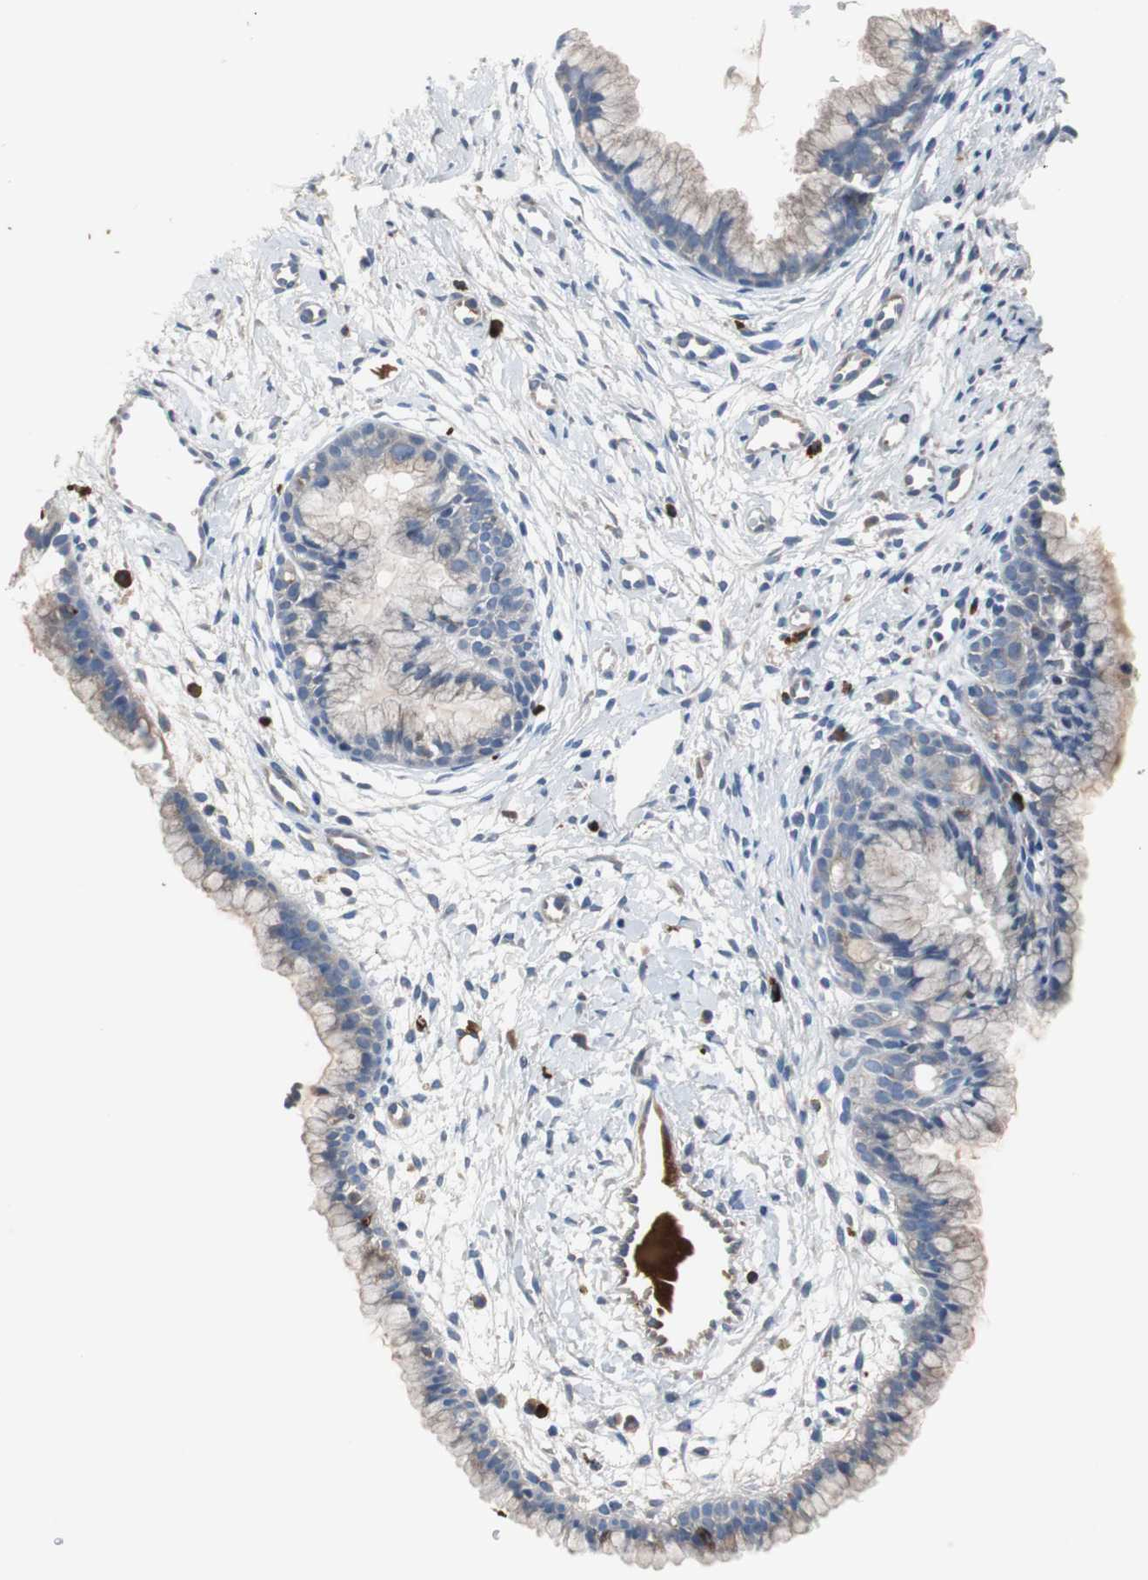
{"staining": {"intensity": "weak", "quantity": "25%-75%", "location": "cytoplasmic/membranous"}, "tissue": "cervix", "cell_type": "Glandular cells", "image_type": "normal", "snomed": [{"axis": "morphology", "description": "Normal tissue, NOS"}, {"axis": "topography", "description": "Cervix"}], "caption": "A brown stain highlights weak cytoplasmic/membranous expression of a protein in glandular cells of normal human cervix.", "gene": "SORT1", "patient": {"sex": "female", "age": 39}}